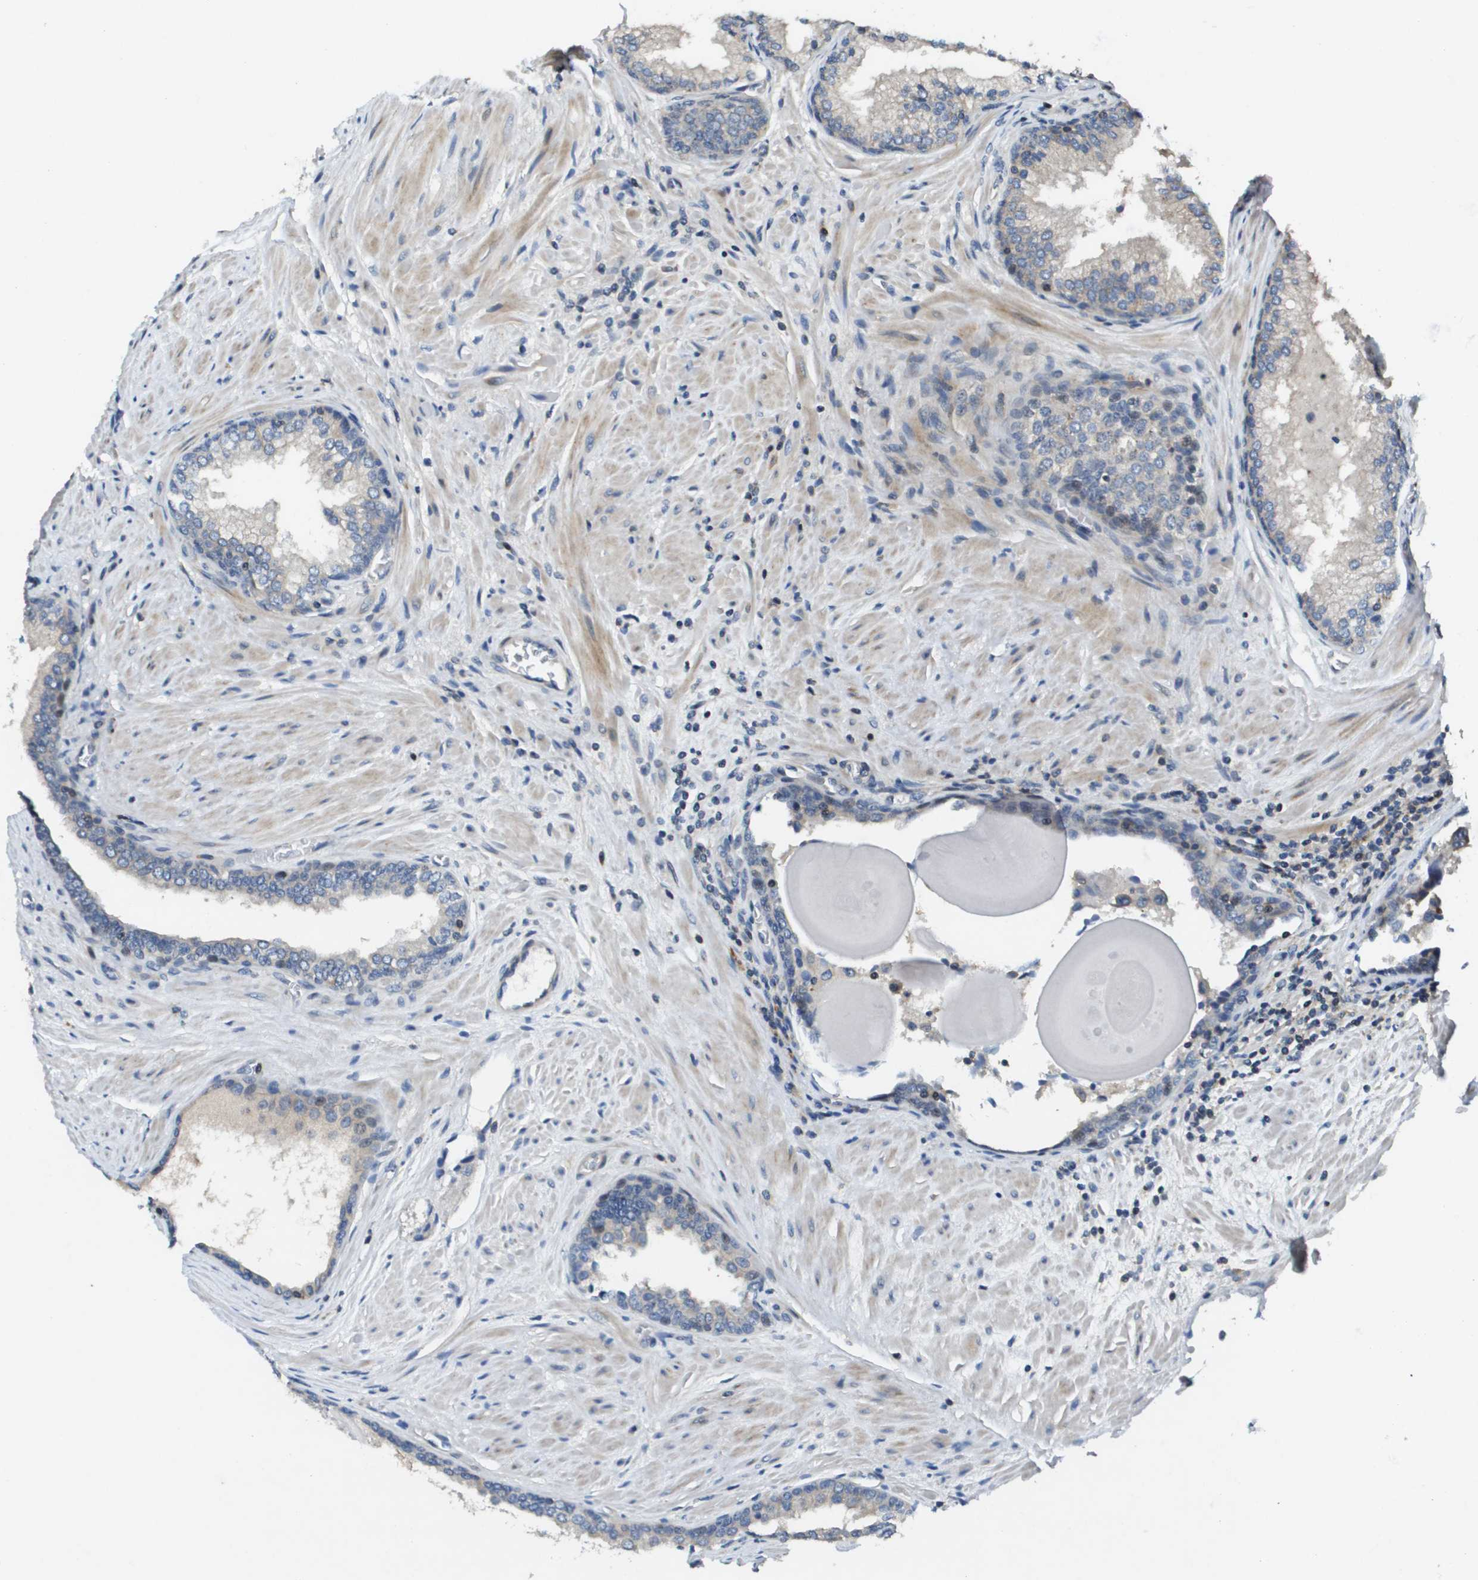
{"staining": {"intensity": "negative", "quantity": "none", "location": "none"}, "tissue": "prostate cancer", "cell_type": "Tumor cells", "image_type": "cancer", "snomed": [{"axis": "morphology", "description": "Adenocarcinoma, High grade"}, {"axis": "topography", "description": "Prostate"}], "caption": "This is a histopathology image of immunohistochemistry (IHC) staining of prostate cancer, which shows no expression in tumor cells.", "gene": "SCN4B", "patient": {"sex": "male", "age": 65}}